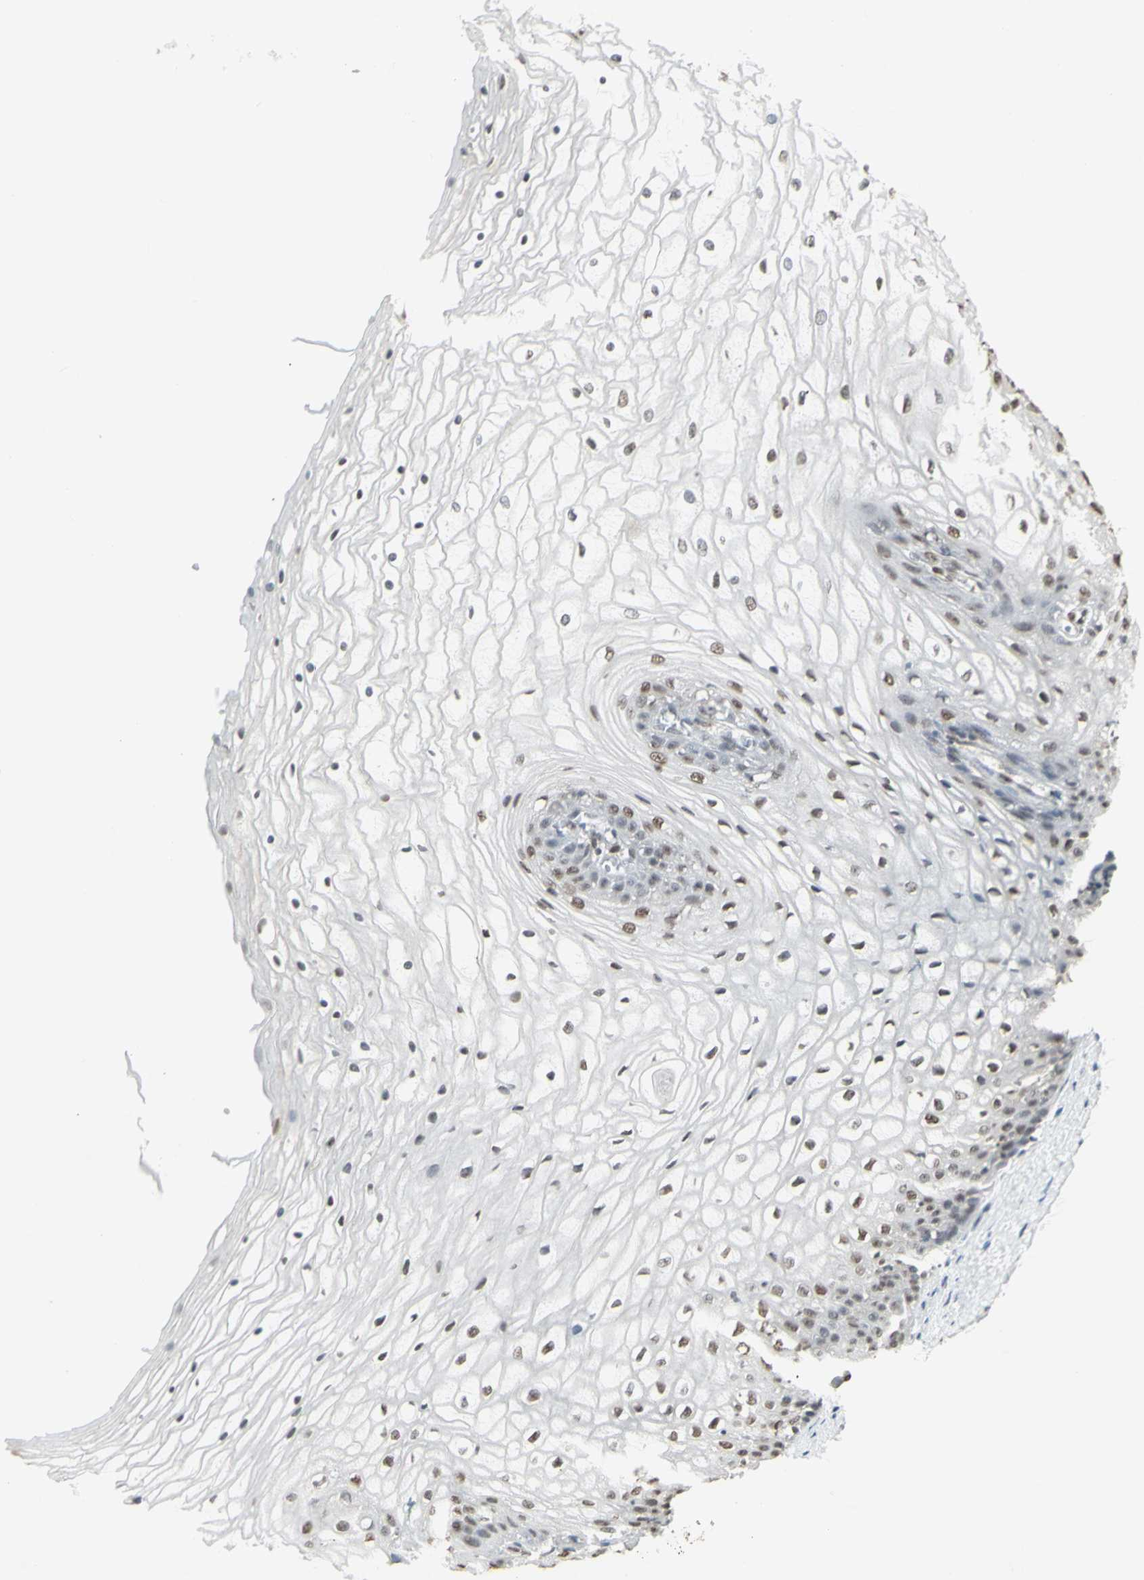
{"staining": {"intensity": "moderate", "quantity": "25%-75%", "location": "nuclear"}, "tissue": "vagina", "cell_type": "Squamous epithelial cells", "image_type": "normal", "snomed": [{"axis": "morphology", "description": "Normal tissue, NOS"}, {"axis": "topography", "description": "Vagina"}], "caption": "IHC (DAB) staining of normal human vagina displays moderate nuclear protein positivity in approximately 25%-75% of squamous epithelial cells.", "gene": "TRIM28", "patient": {"sex": "female", "age": 34}}